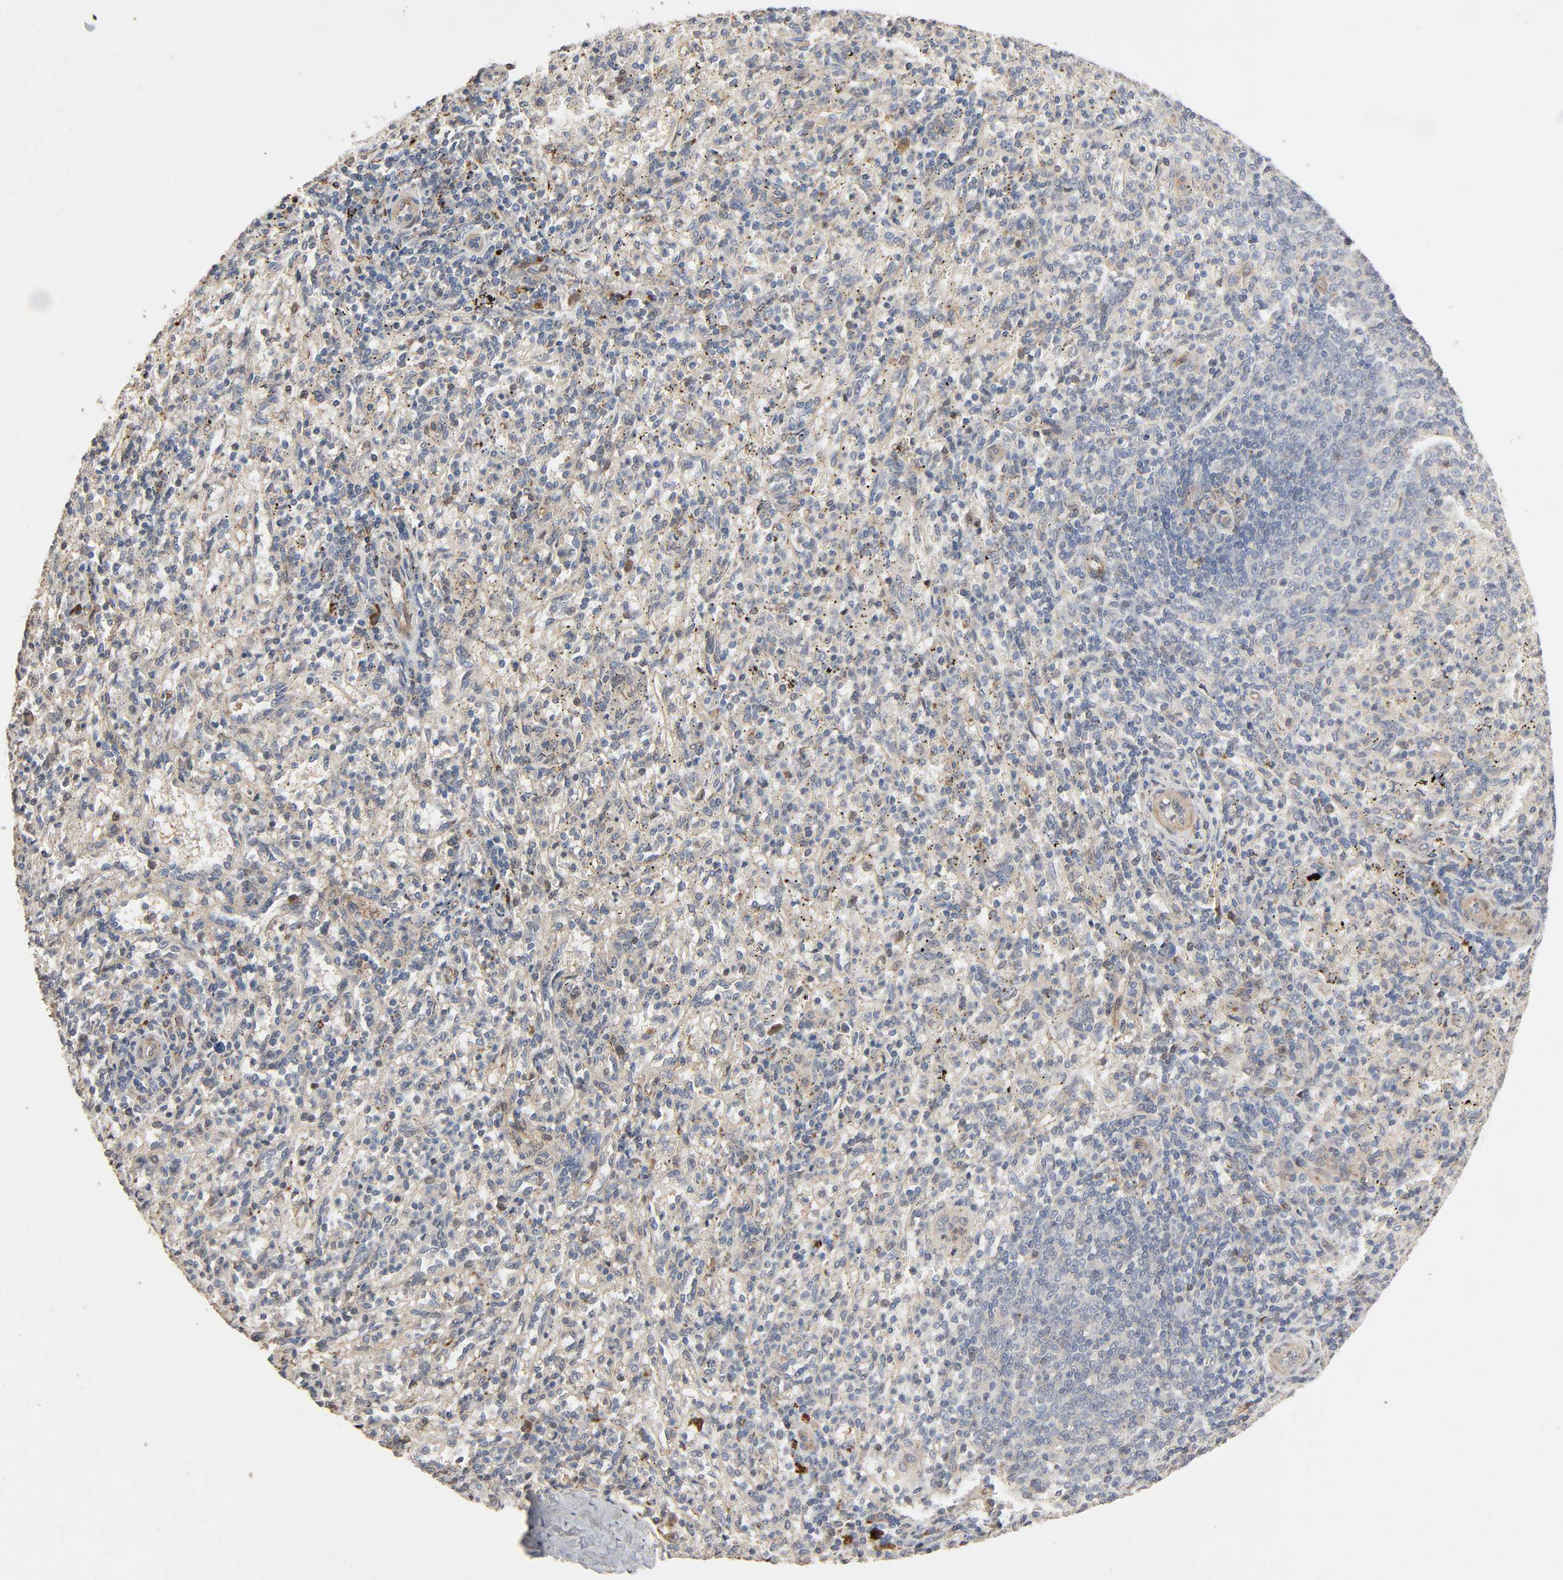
{"staining": {"intensity": "weak", "quantity": "25%-75%", "location": "cytoplasmic/membranous"}, "tissue": "spleen", "cell_type": "Cells in red pulp", "image_type": "normal", "snomed": [{"axis": "morphology", "description": "Normal tissue, NOS"}, {"axis": "topography", "description": "Spleen"}], "caption": "Unremarkable spleen shows weak cytoplasmic/membranous staining in about 25%-75% of cells in red pulp, visualized by immunohistochemistry. (Brightfield microscopy of DAB IHC at high magnification).", "gene": "CDK6", "patient": {"sex": "female", "age": 10}}